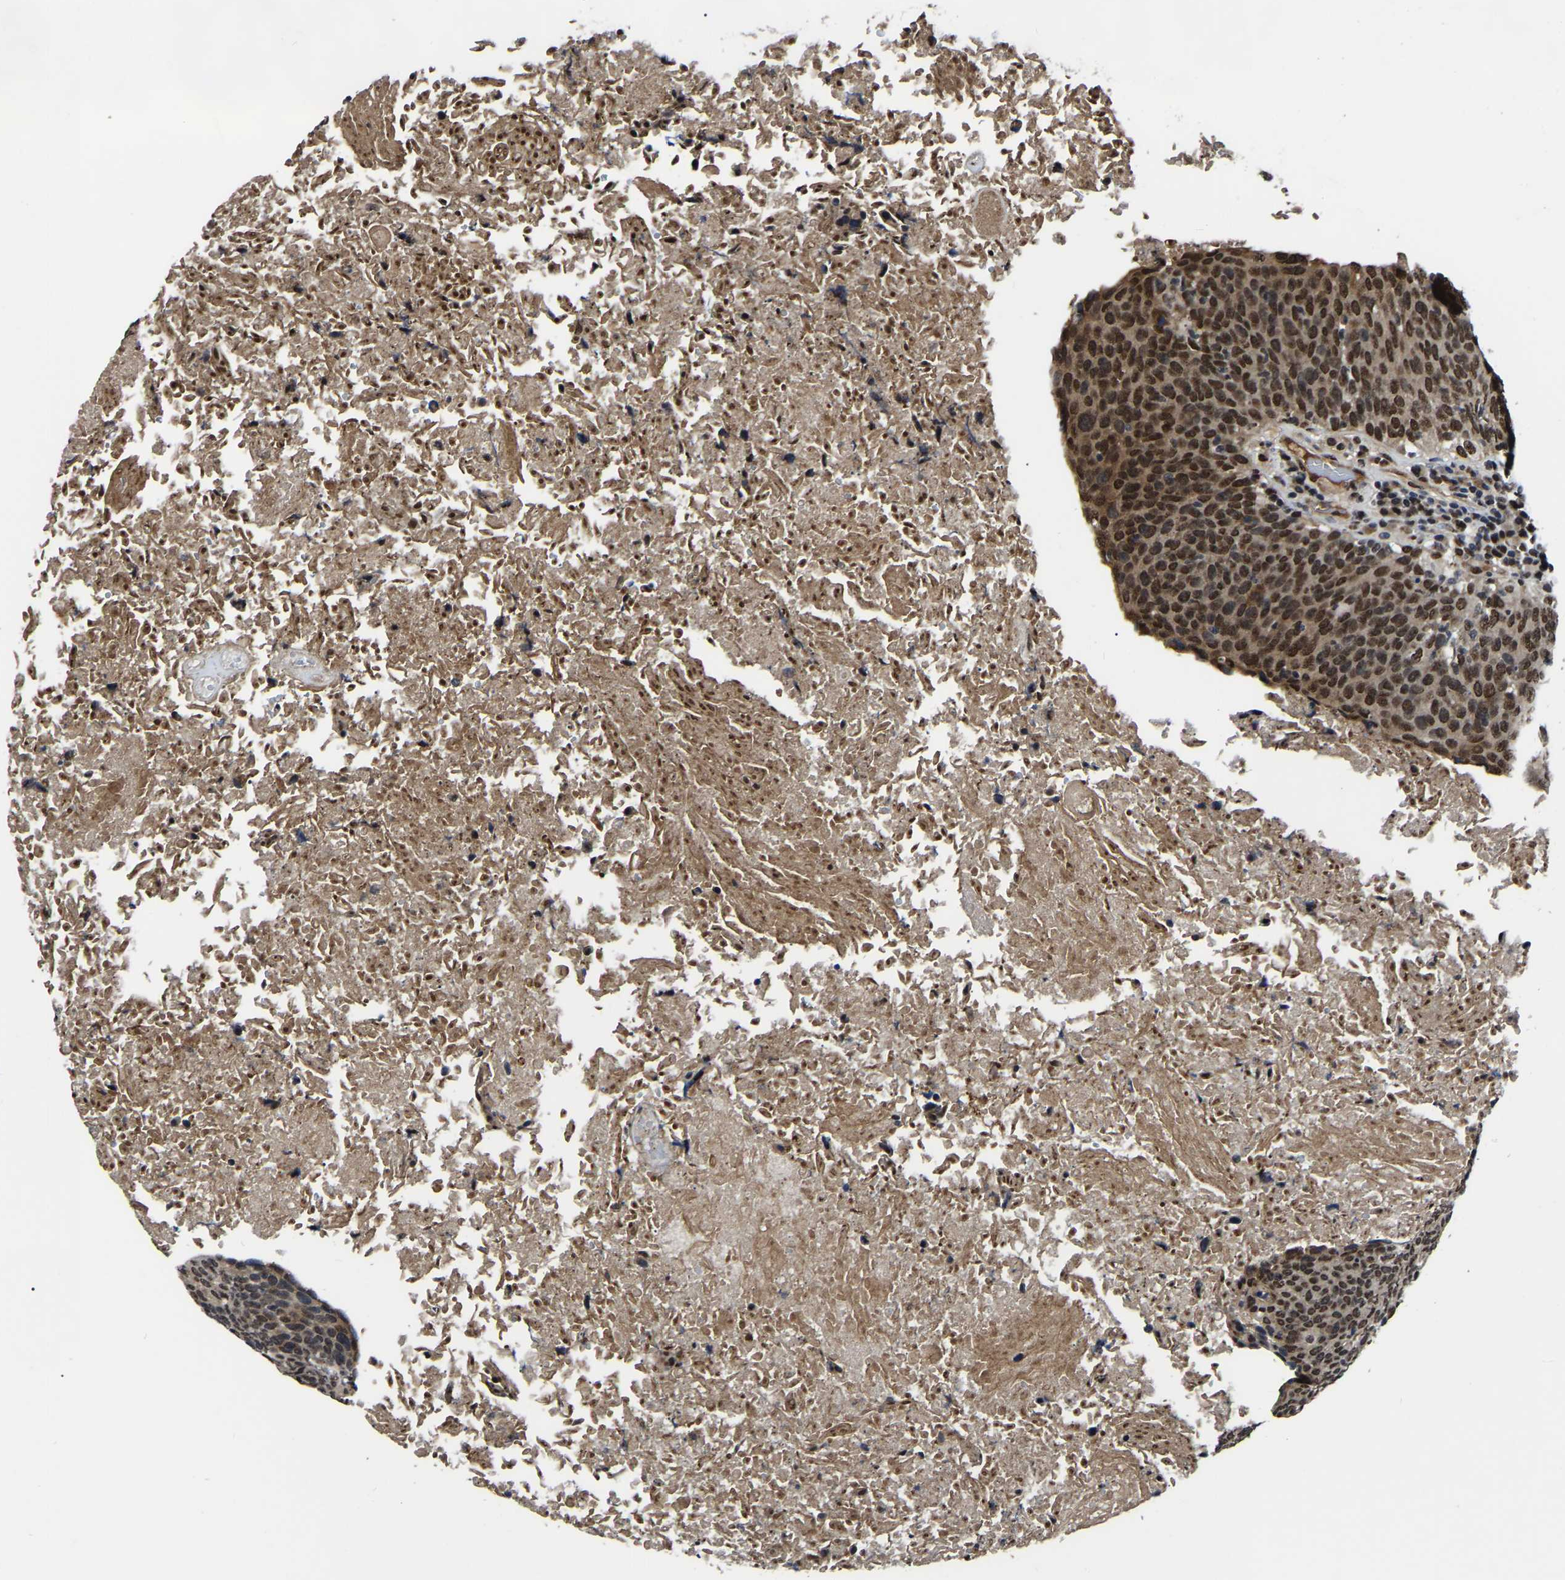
{"staining": {"intensity": "strong", "quantity": ">75%", "location": "nuclear"}, "tissue": "head and neck cancer", "cell_type": "Tumor cells", "image_type": "cancer", "snomed": [{"axis": "morphology", "description": "Squamous cell carcinoma, NOS"}, {"axis": "morphology", "description": "Squamous cell carcinoma, metastatic, NOS"}, {"axis": "topography", "description": "Lymph node"}, {"axis": "topography", "description": "Head-Neck"}], "caption": "Protein analysis of head and neck squamous cell carcinoma tissue reveals strong nuclear expression in approximately >75% of tumor cells. The staining is performed using DAB brown chromogen to label protein expression. The nuclei are counter-stained blue using hematoxylin.", "gene": "TRIM35", "patient": {"sex": "male", "age": 62}}